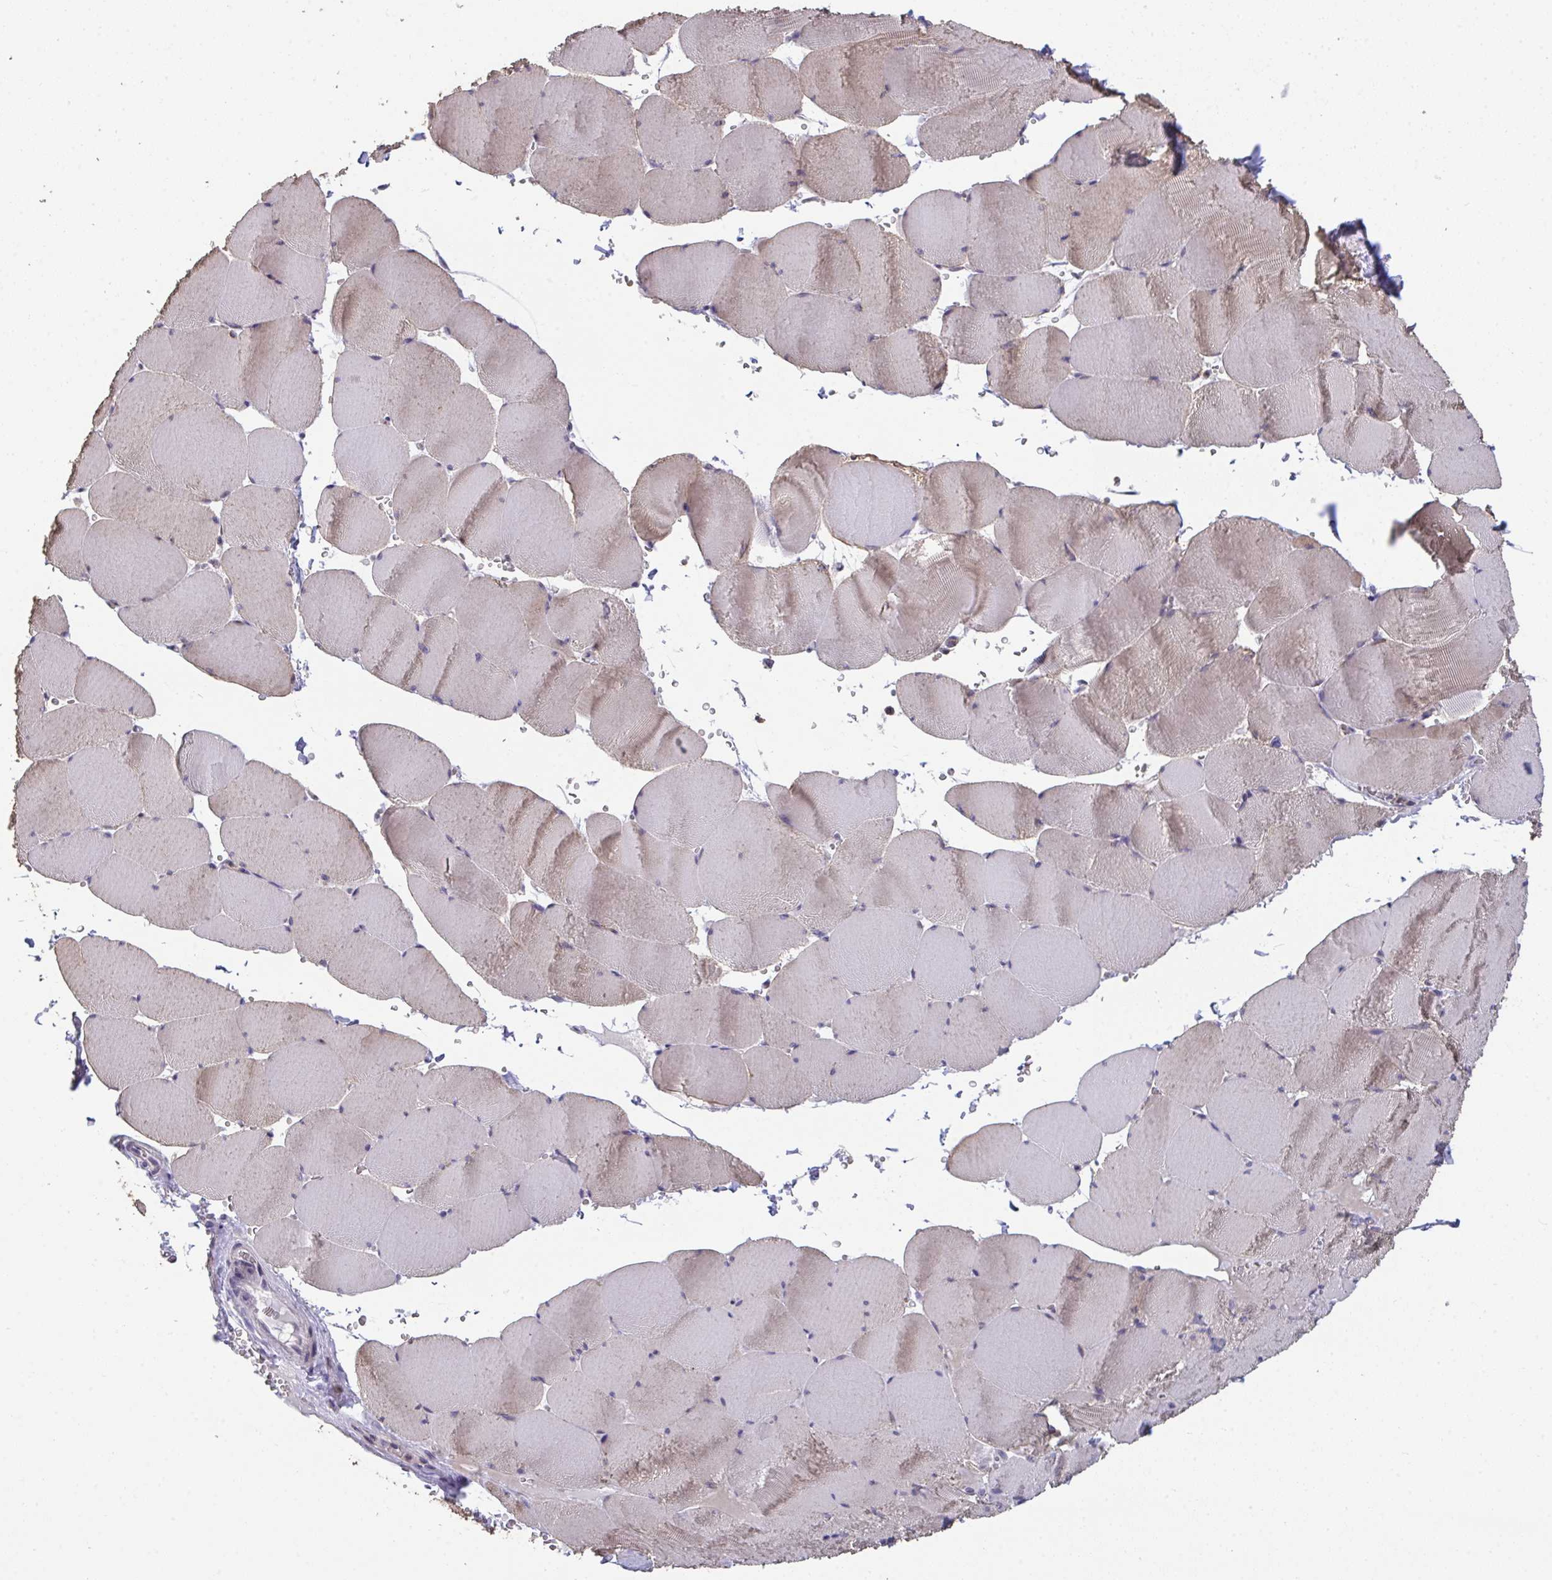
{"staining": {"intensity": "moderate", "quantity": "25%-75%", "location": "cytoplasmic/membranous"}, "tissue": "skeletal muscle", "cell_type": "Myocytes", "image_type": "normal", "snomed": [{"axis": "morphology", "description": "Normal tissue, NOS"}, {"axis": "topography", "description": "Skeletal muscle"}, {"axis": "topography", "description": "Head-Neck"}], "caption": "Myocytes demonstrate moderate cytoplasmic/membranous expression in about 25%-75% of cells in normal skeletal muscle. (DAB IHC with brightfield microscopy, high magnification).", "gene": "SENP3", "patient": {"sex": "male", "age": 66}}